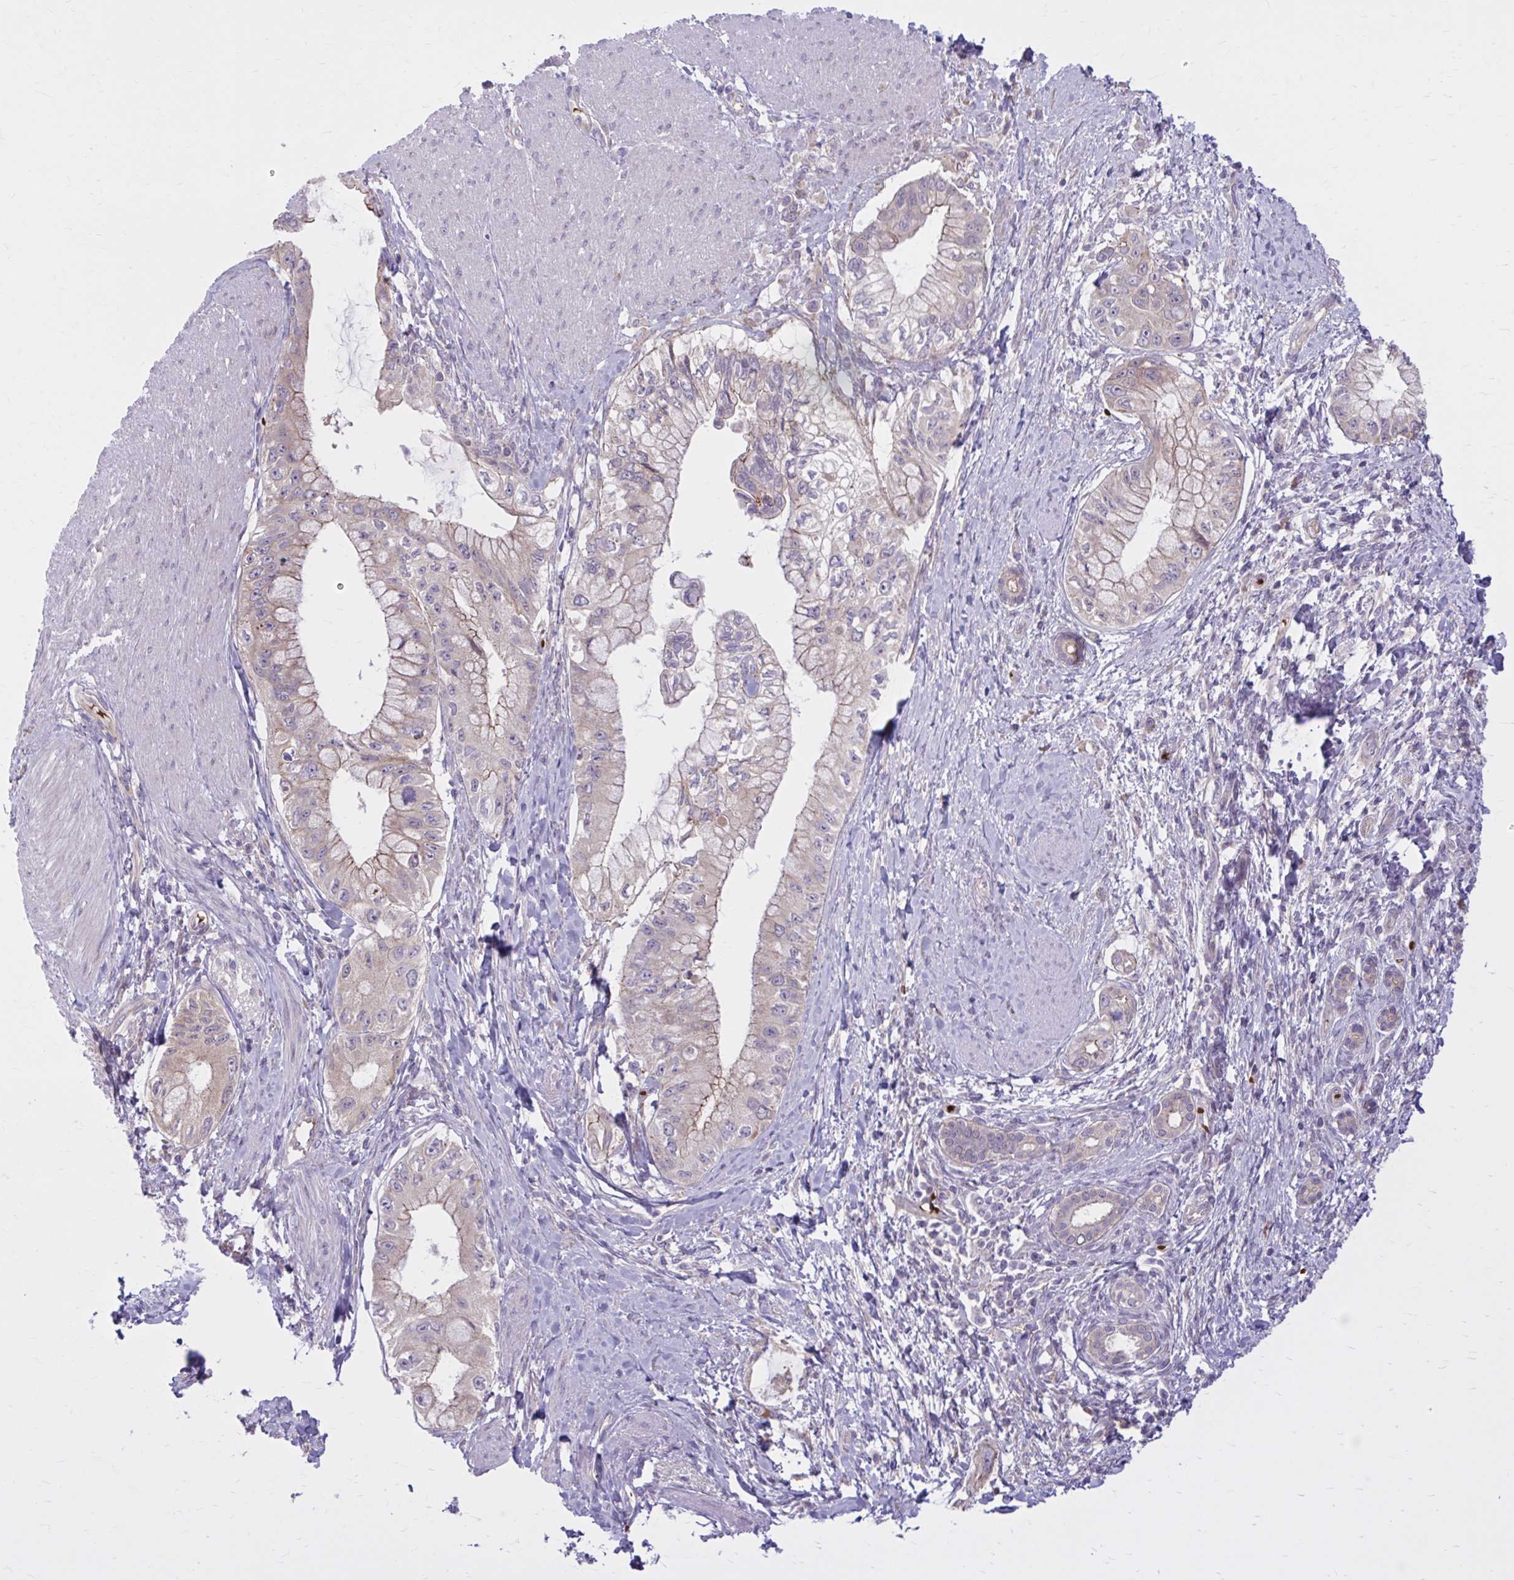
{"staining": {"intensity": "weak", "quantity": "25%-75%", "location": "cytoplasmic/membranous"}, "tissue": "pancreatic cancer", "cell_type": "Tumor cells", "image_type": "cancer", "snomed": [{"axis": "morphology", "description": "Adenocarcinoma, NOS"}, {"axis": "topography", "description": "Pancreas"}], "caption": "The immunohistochemical stain shows weak cytoplasmic/membranous expression in tumor cells of pancreatic adenocarcinoma tissue.", "gene": "SNF8", "patient": {"sex": "male", "age": 48}}